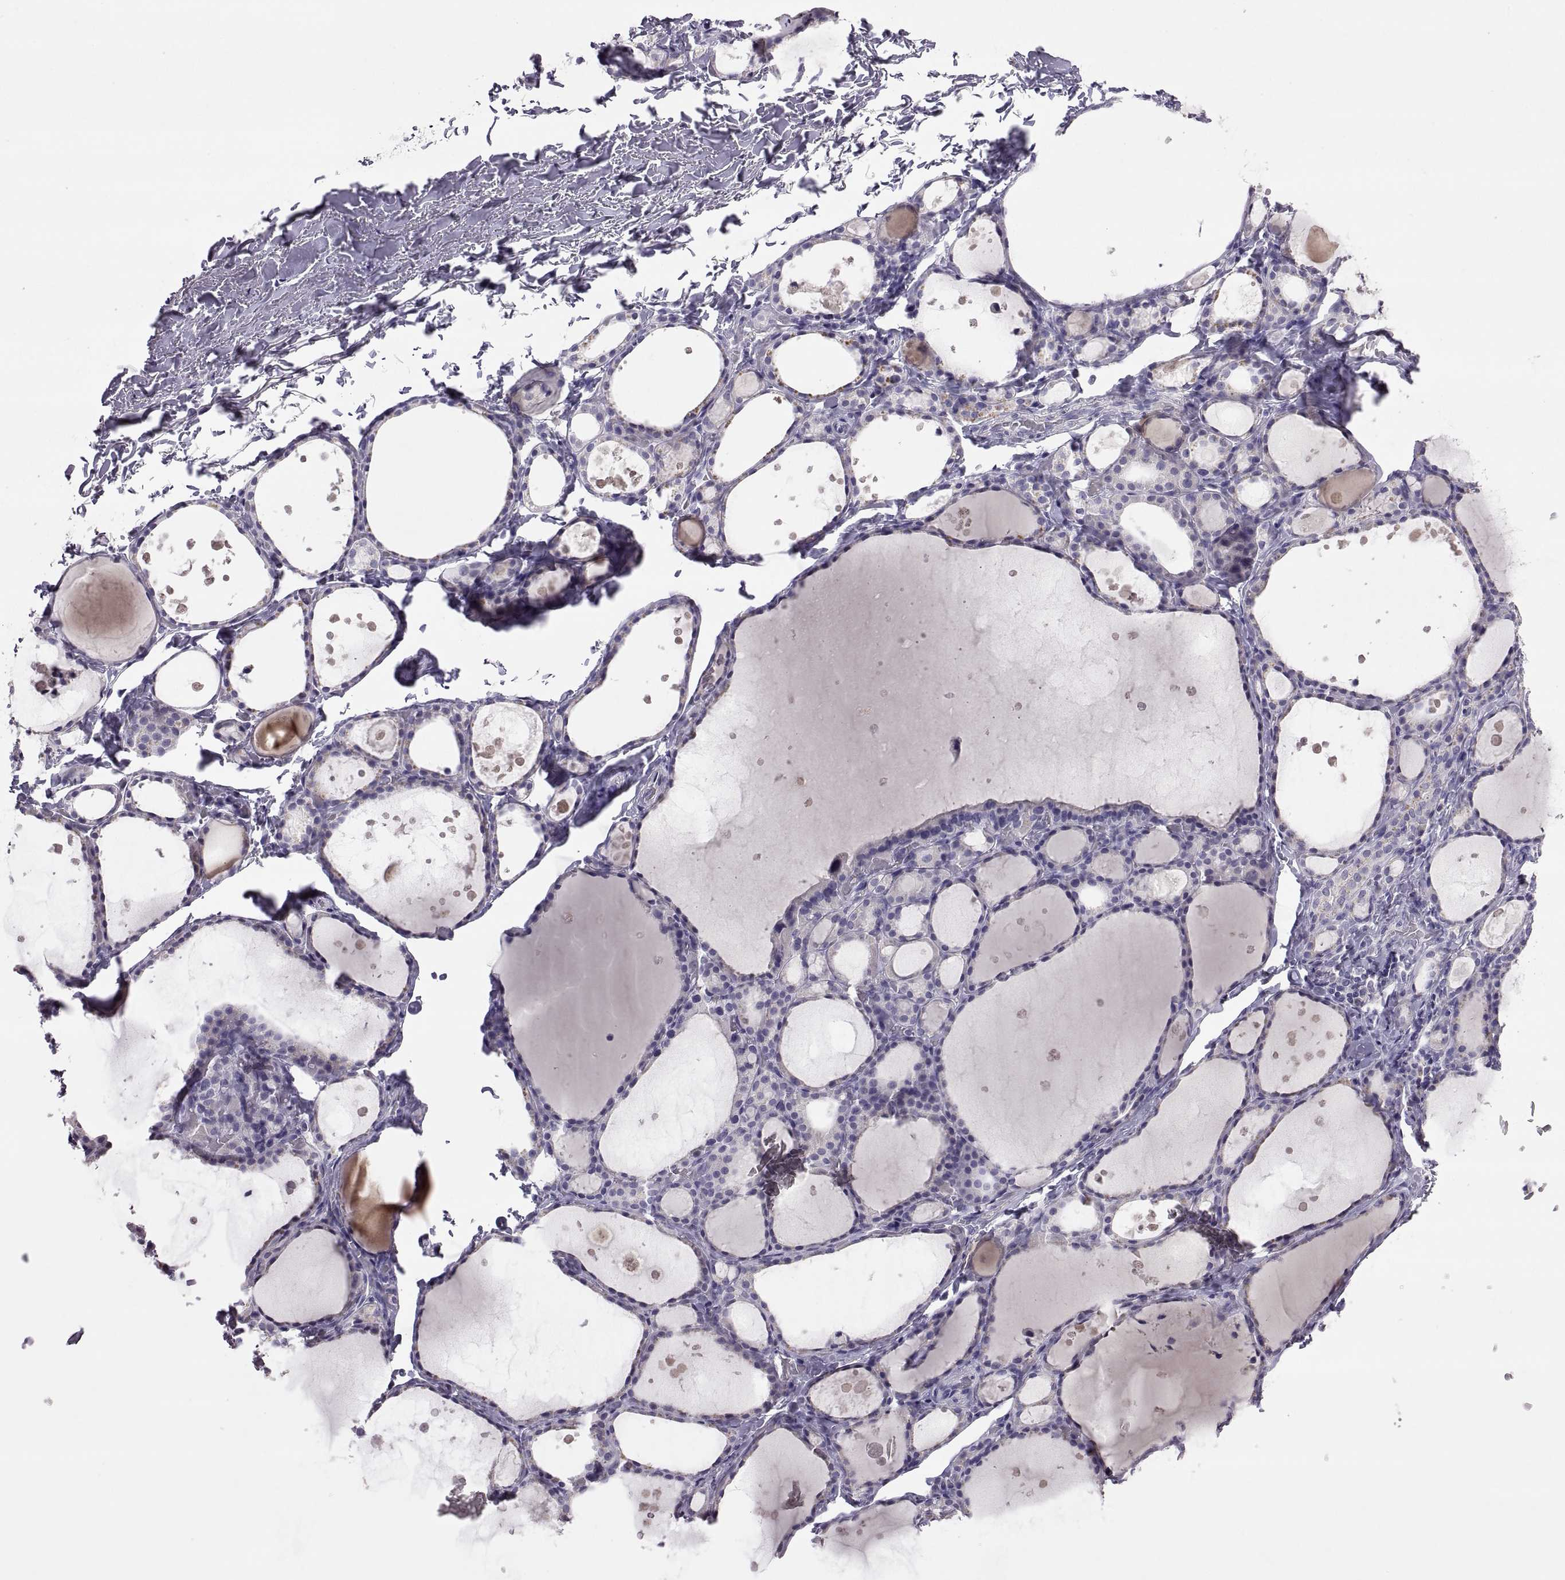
{"staining": {"intensity": "negative", "quantity": "none", "location": "none"}, "tissue": "thyroid gland", "cell_type": "Glandular cells", "image_type": "normal", "snomed": [{"axis": "morphology", "description": "Normal tissue, NOS"}, {"axis": "topography", "description": "Thyroid gland"}], "caption": "Micrograph shows no protein positivity in glandular cells of unremarkable thyroid gland. The staining is performed using DAB (3,3'-diaminobenzidine) brown chromogen with nuclei counter-stained in using hematoxylin.", "gene": "TBX19", "patient": {"sex": "male", "age": 68}}